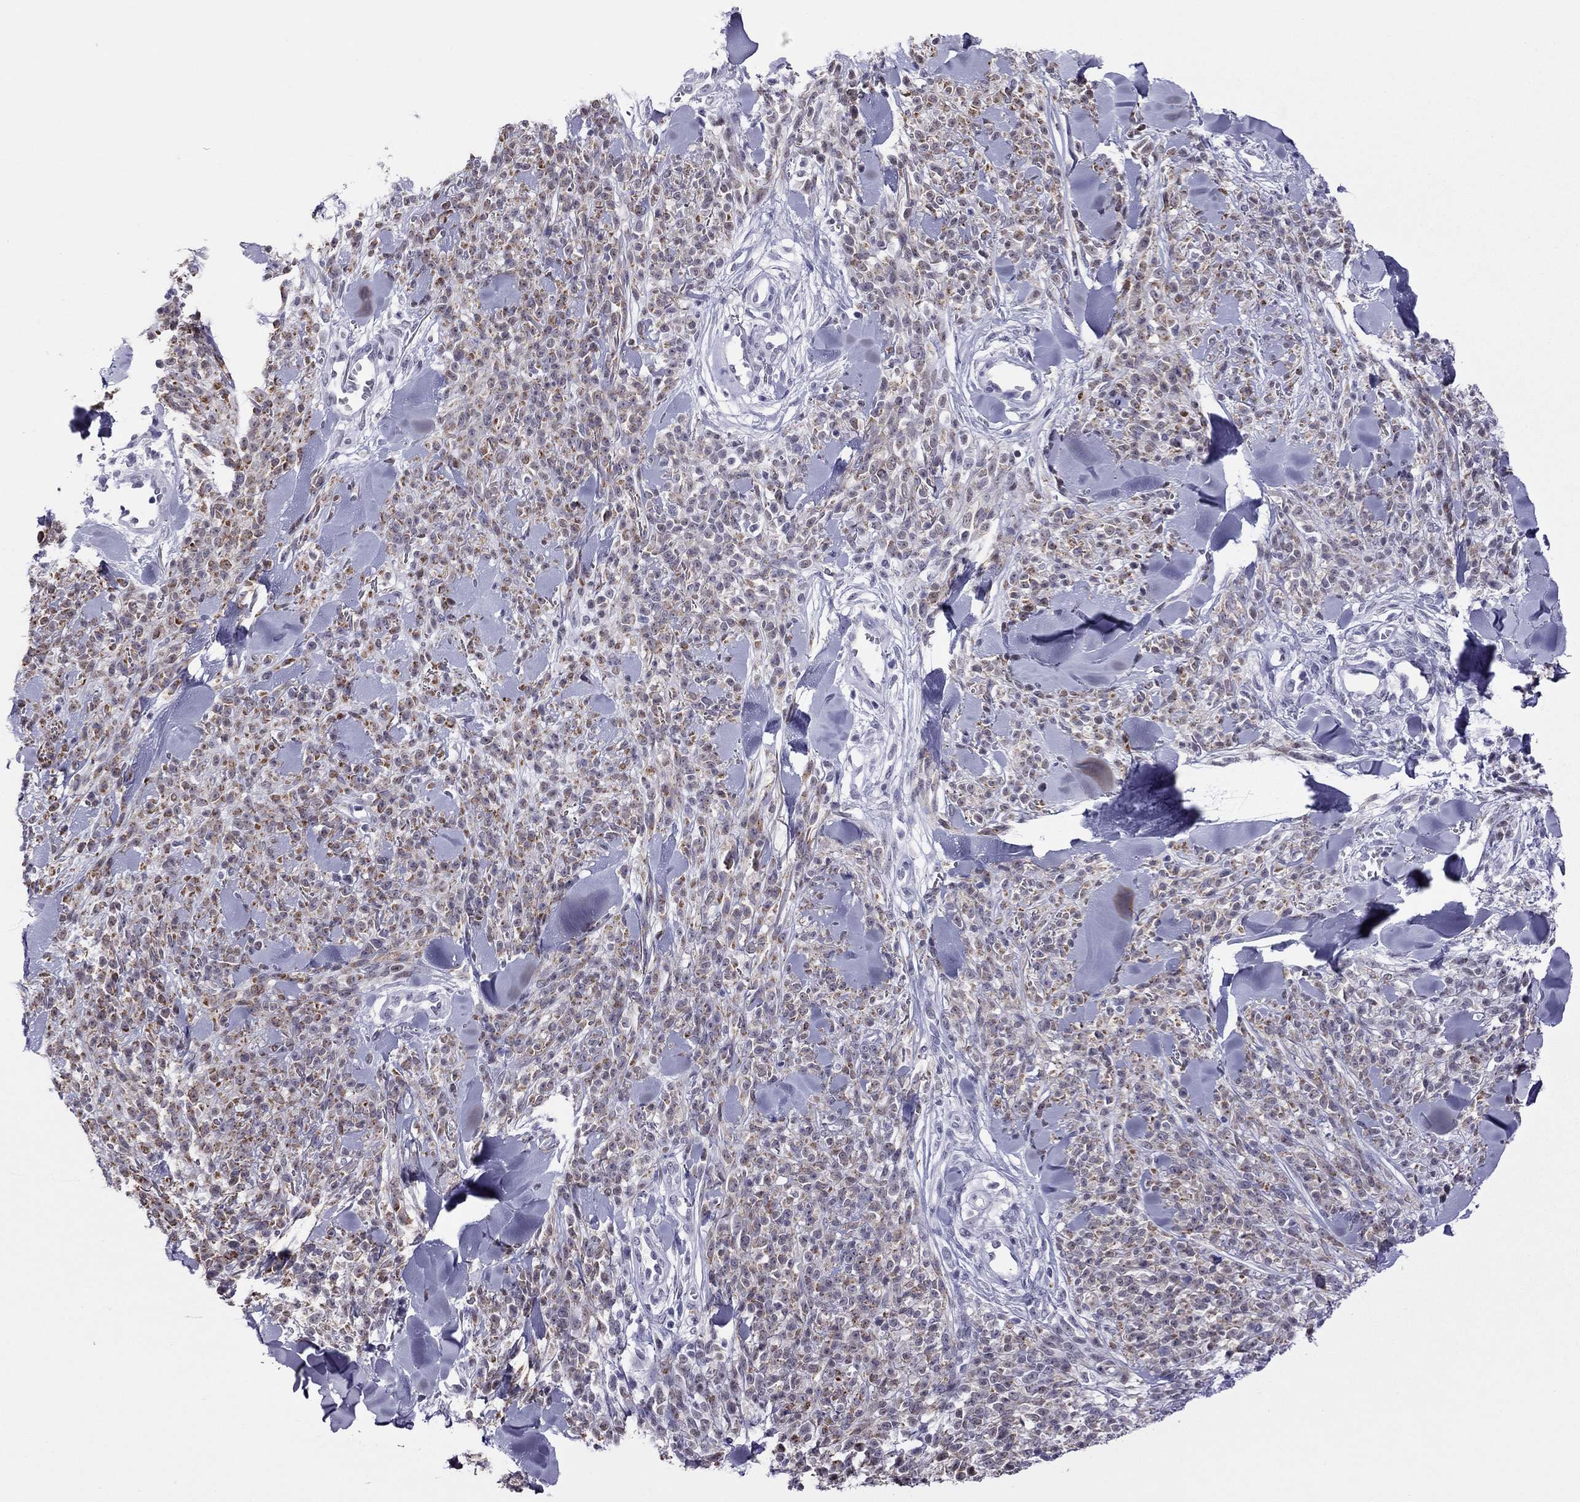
{"staining": {"intensity": "negative", "quantity": "none", "location": "none"}, "tissue": "melanoma", "cell_type": "Tumor cells", "image_type": "cancer", "snomed": [{"axis": "morphology", "description": "Malignant melanoma, NOS"}, {"axis": "topography", "description": "Skin"}, {"axis": "topography", "description": "Skin of trunk"}], "caption": "IHC micrograph of human melanoma stained for a protein (brown), which shows no staining in tumor cells.", "gene": "ZNF646", "patient": {"sex": "male", "age": 74}}